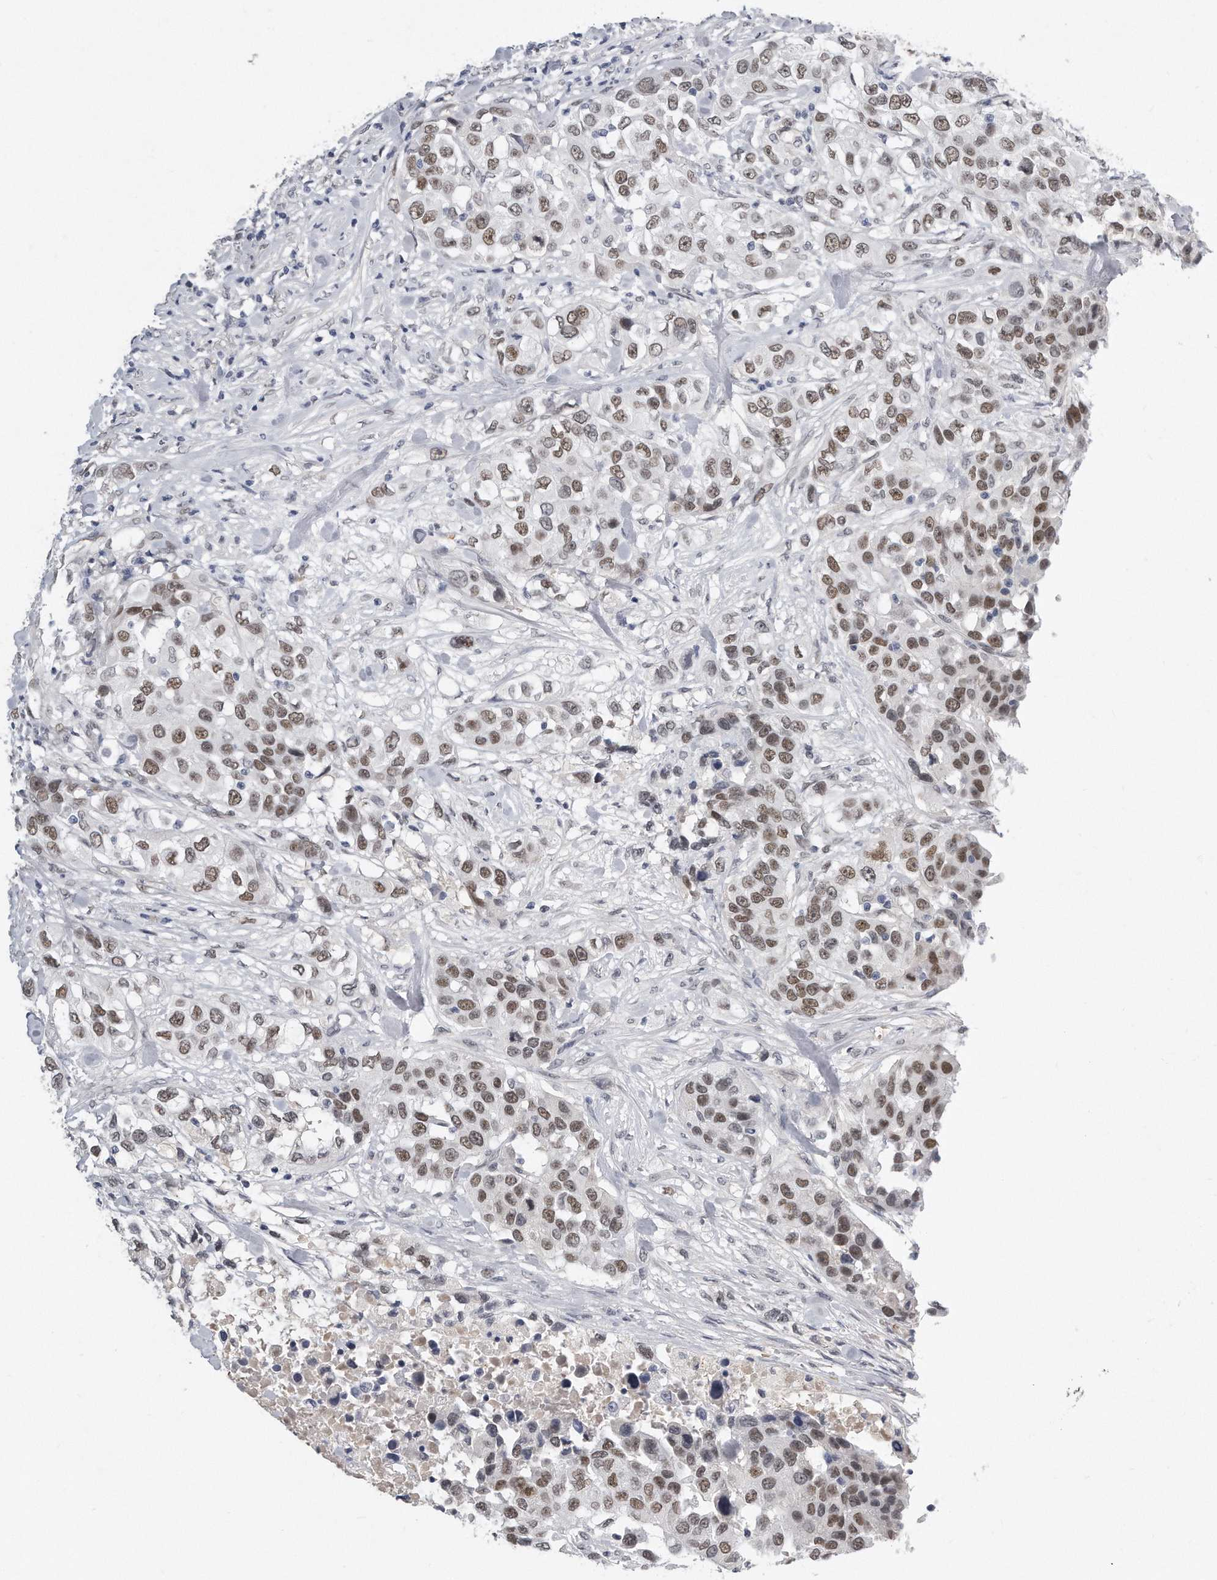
{"staining": {"intensity": "moderate", "quantity": ">75%", "location": "nuclear"}, "tissue": "urothelial cancer", "cell_type": "Tumor cells", "image_type": "cancer", "snomed": [{"axis": "morphology", "description": "Urothelial carcinoma, High grade"}, {"axis": "topography", "description": "Urinary bladder"}], "caption": "This micrograph displays urothelial carcinoma (high-grade) stained with immunohistochemistry (IHC) to label a protein in brown. The nuclear of tumor cells show moderate positivity for the protein. Nuclei are counter-stained blue.", "gene": "CTBP2", "patient": {"sex": "female", "age": 80}}